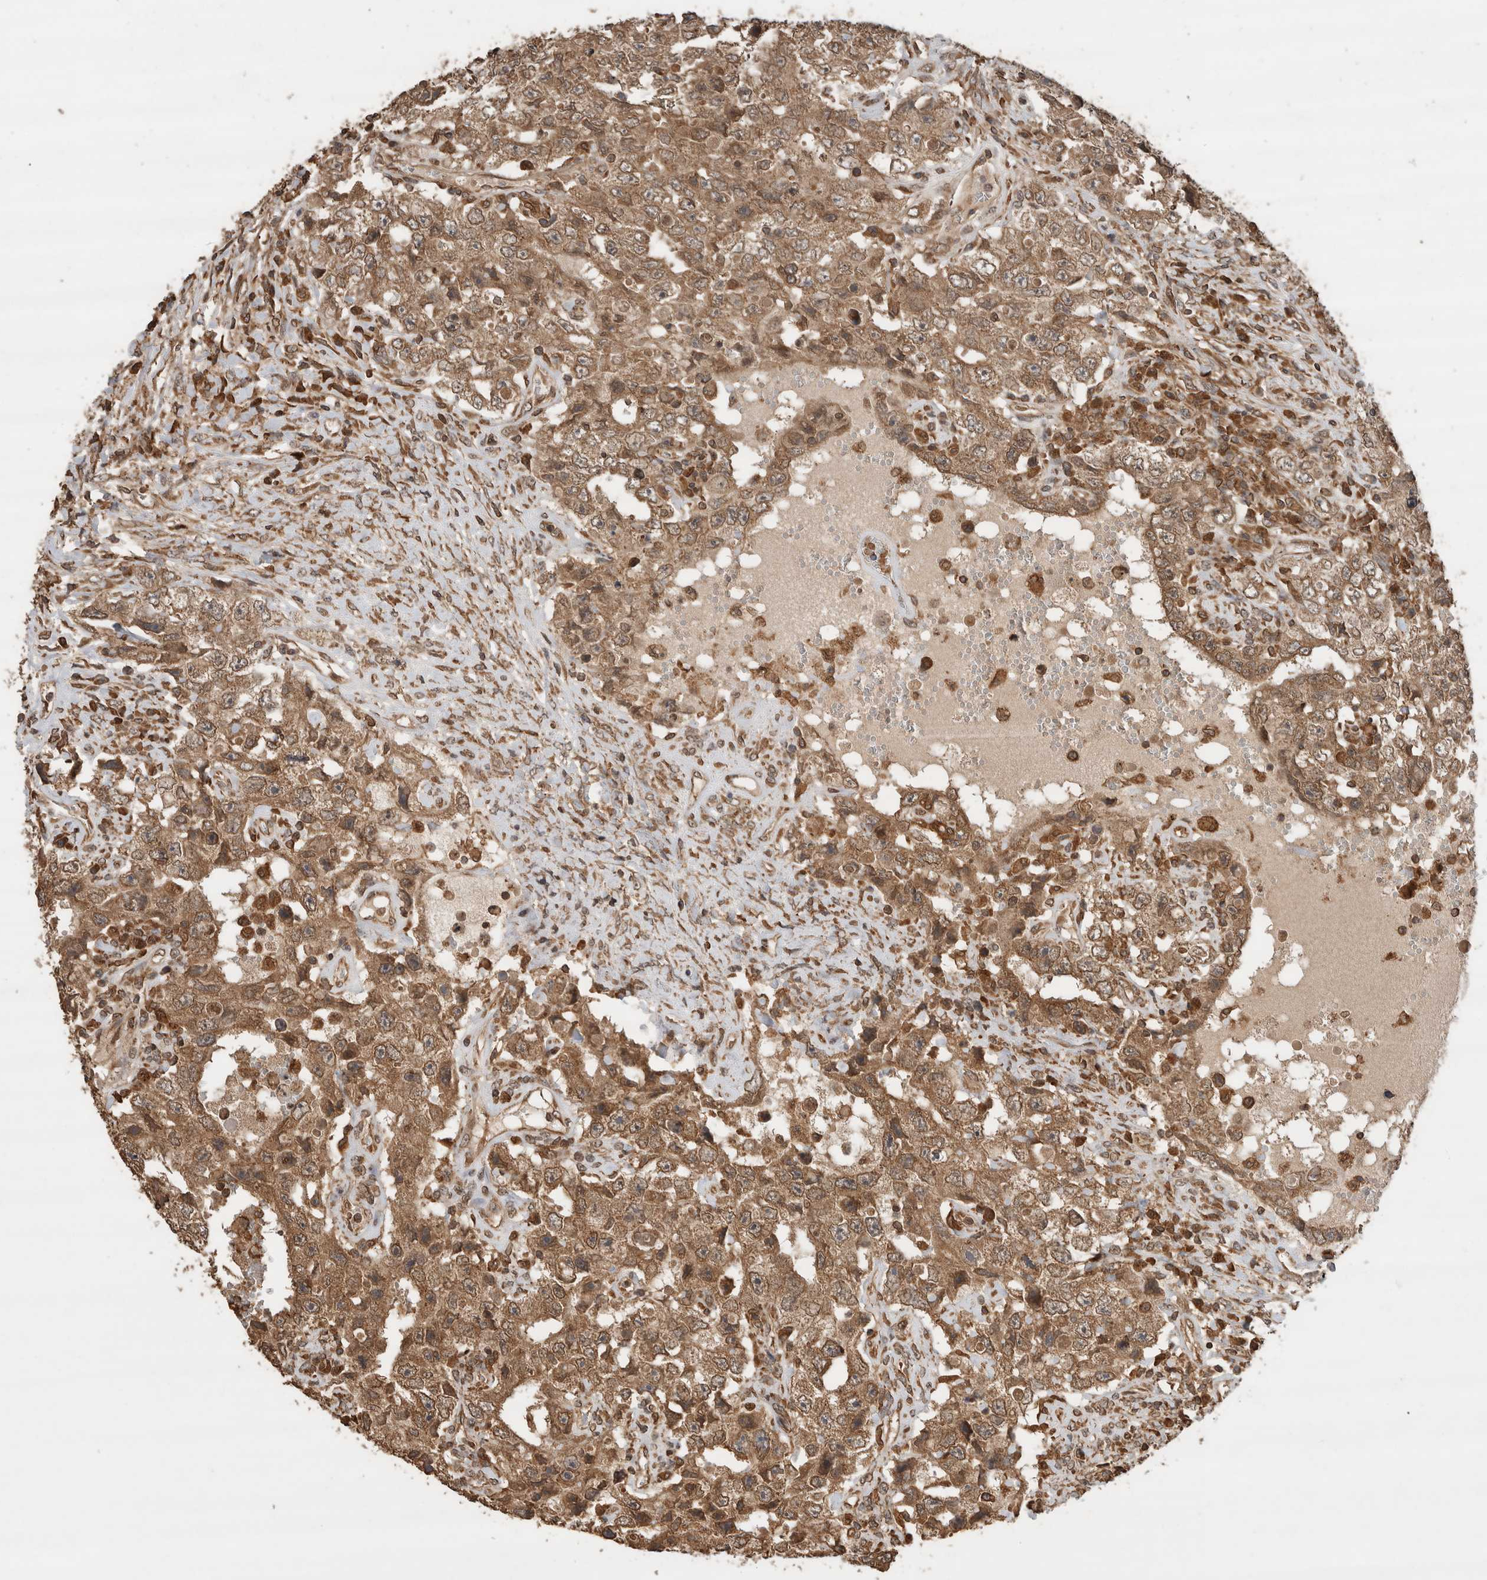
{"staining": {"intensity": "moderate", "quantity": ">75%", "location": "cytoplasmic/membranous"}, "tissue": "testis cancer", "cell_type": "Tumor cells", "image_type": "cancer", "snomed": [{"axis": "morphology", "description": "Carcinoma, Embryonal, NOS"}, {"axis": "topography", "description": "Testis"}], "caption": "Protein expression analysis of human testis cancer (embryonal carcinoma) reveals moderate cytoplasmic/membranous expression in about >75% of tumor cells. The staining was performed using DAB to visualize the protein expression in brown, while the nuclei were stained in blue with hematoxylin (Magnification: 20x).", "gene": "OTUD7B", "patient": {"sex": "male", "age": 26}}